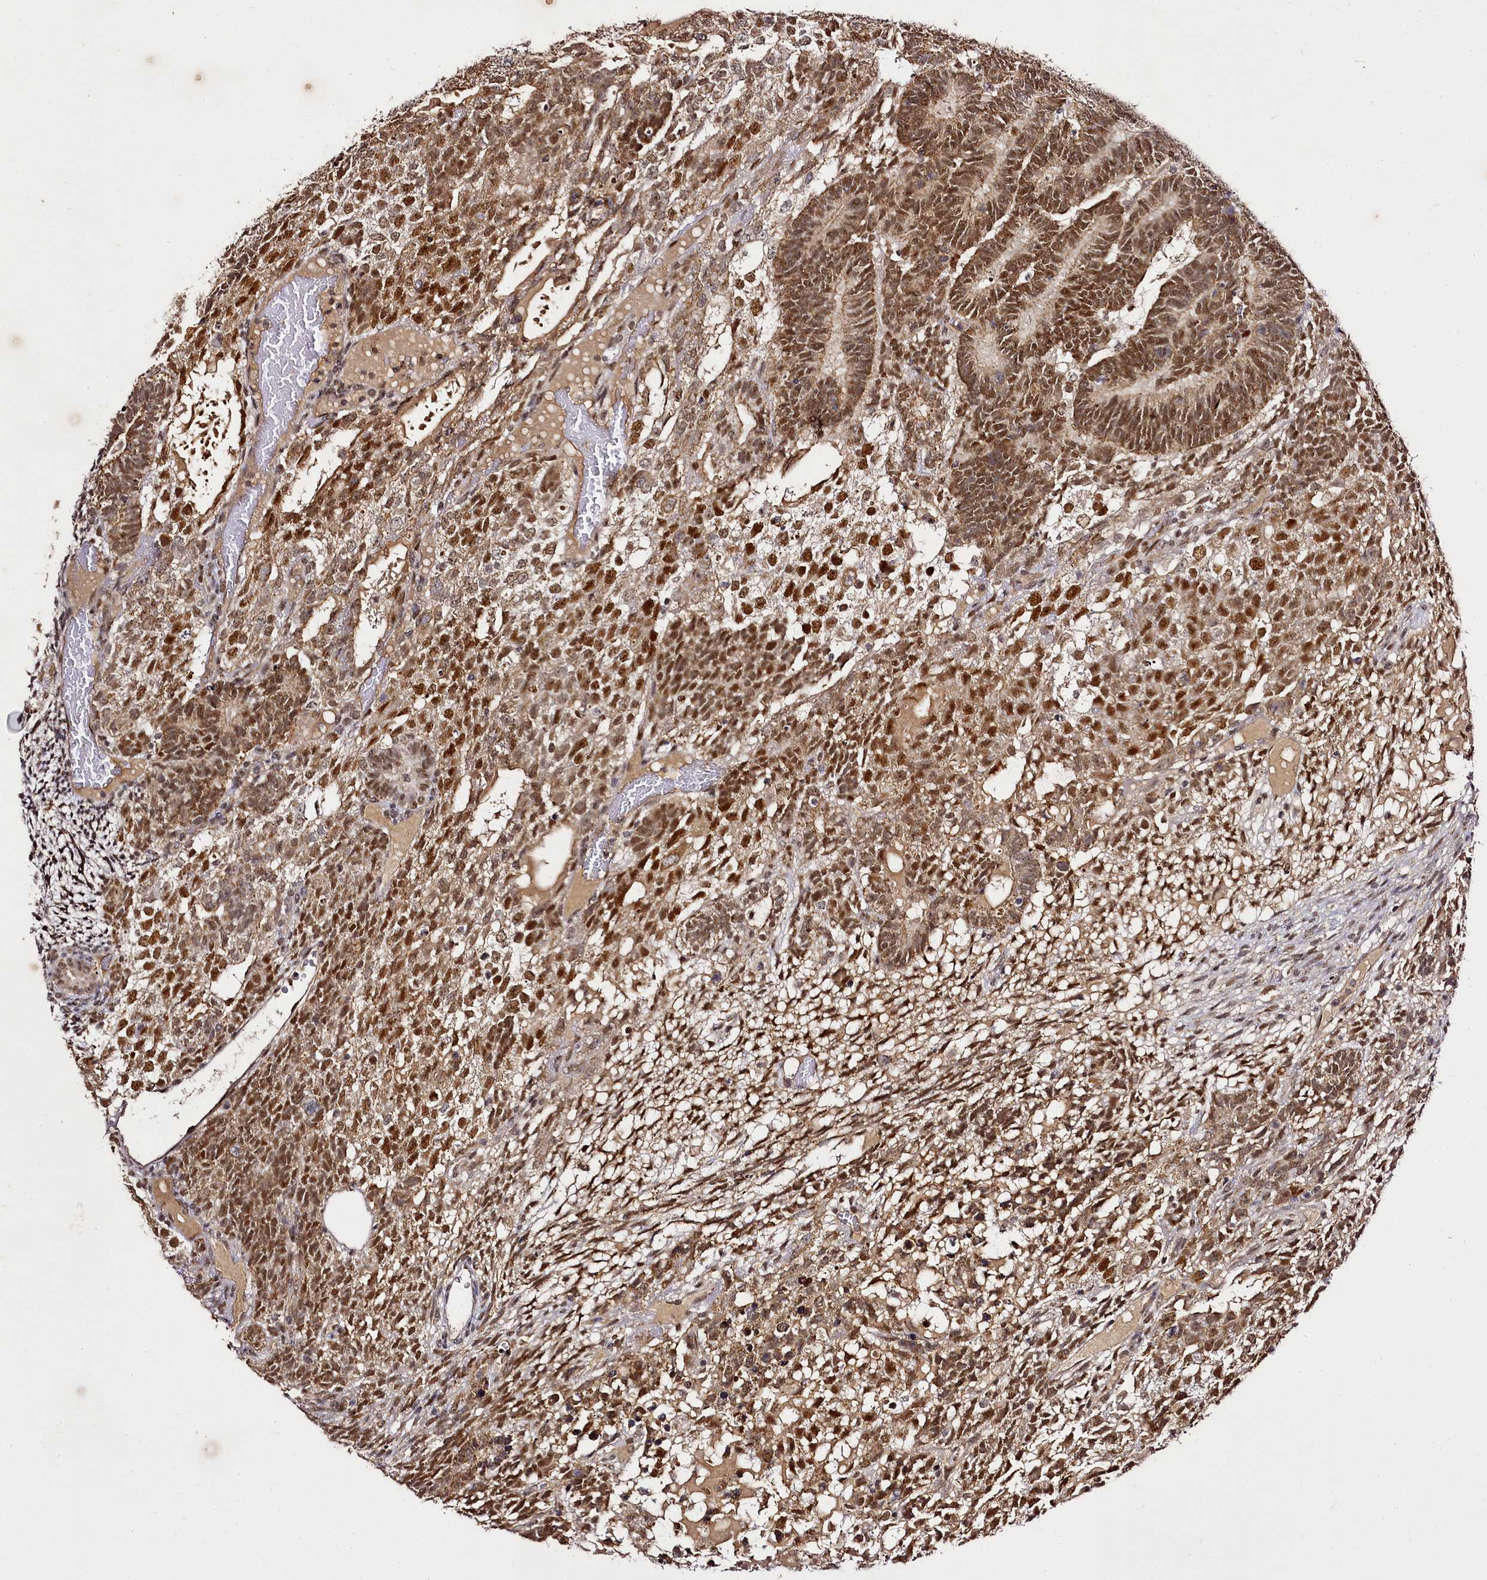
{"staining": {"intensity": "moderate", "quantity": ">75%", "location": "cytoplasmic/membranous,nuclear"}, "tissue": "testis cancer", "cell_type": "Tumor cells", "image_type": "cancer", "snomed": [{"axis": "morphology", "description": "Carcinoma, Embryonal, NOS"}, {"axis": "topography", "description": "Testis"}], "caption": "Testis embryonal carcinoma stained for a protein (brown) exhibits moderate cytoplasmic/membranous and nuclear positive expression in about >75% of tumor cells.", "gene": "EDIL3", "patient": {"sex": "male", "age": 23}}